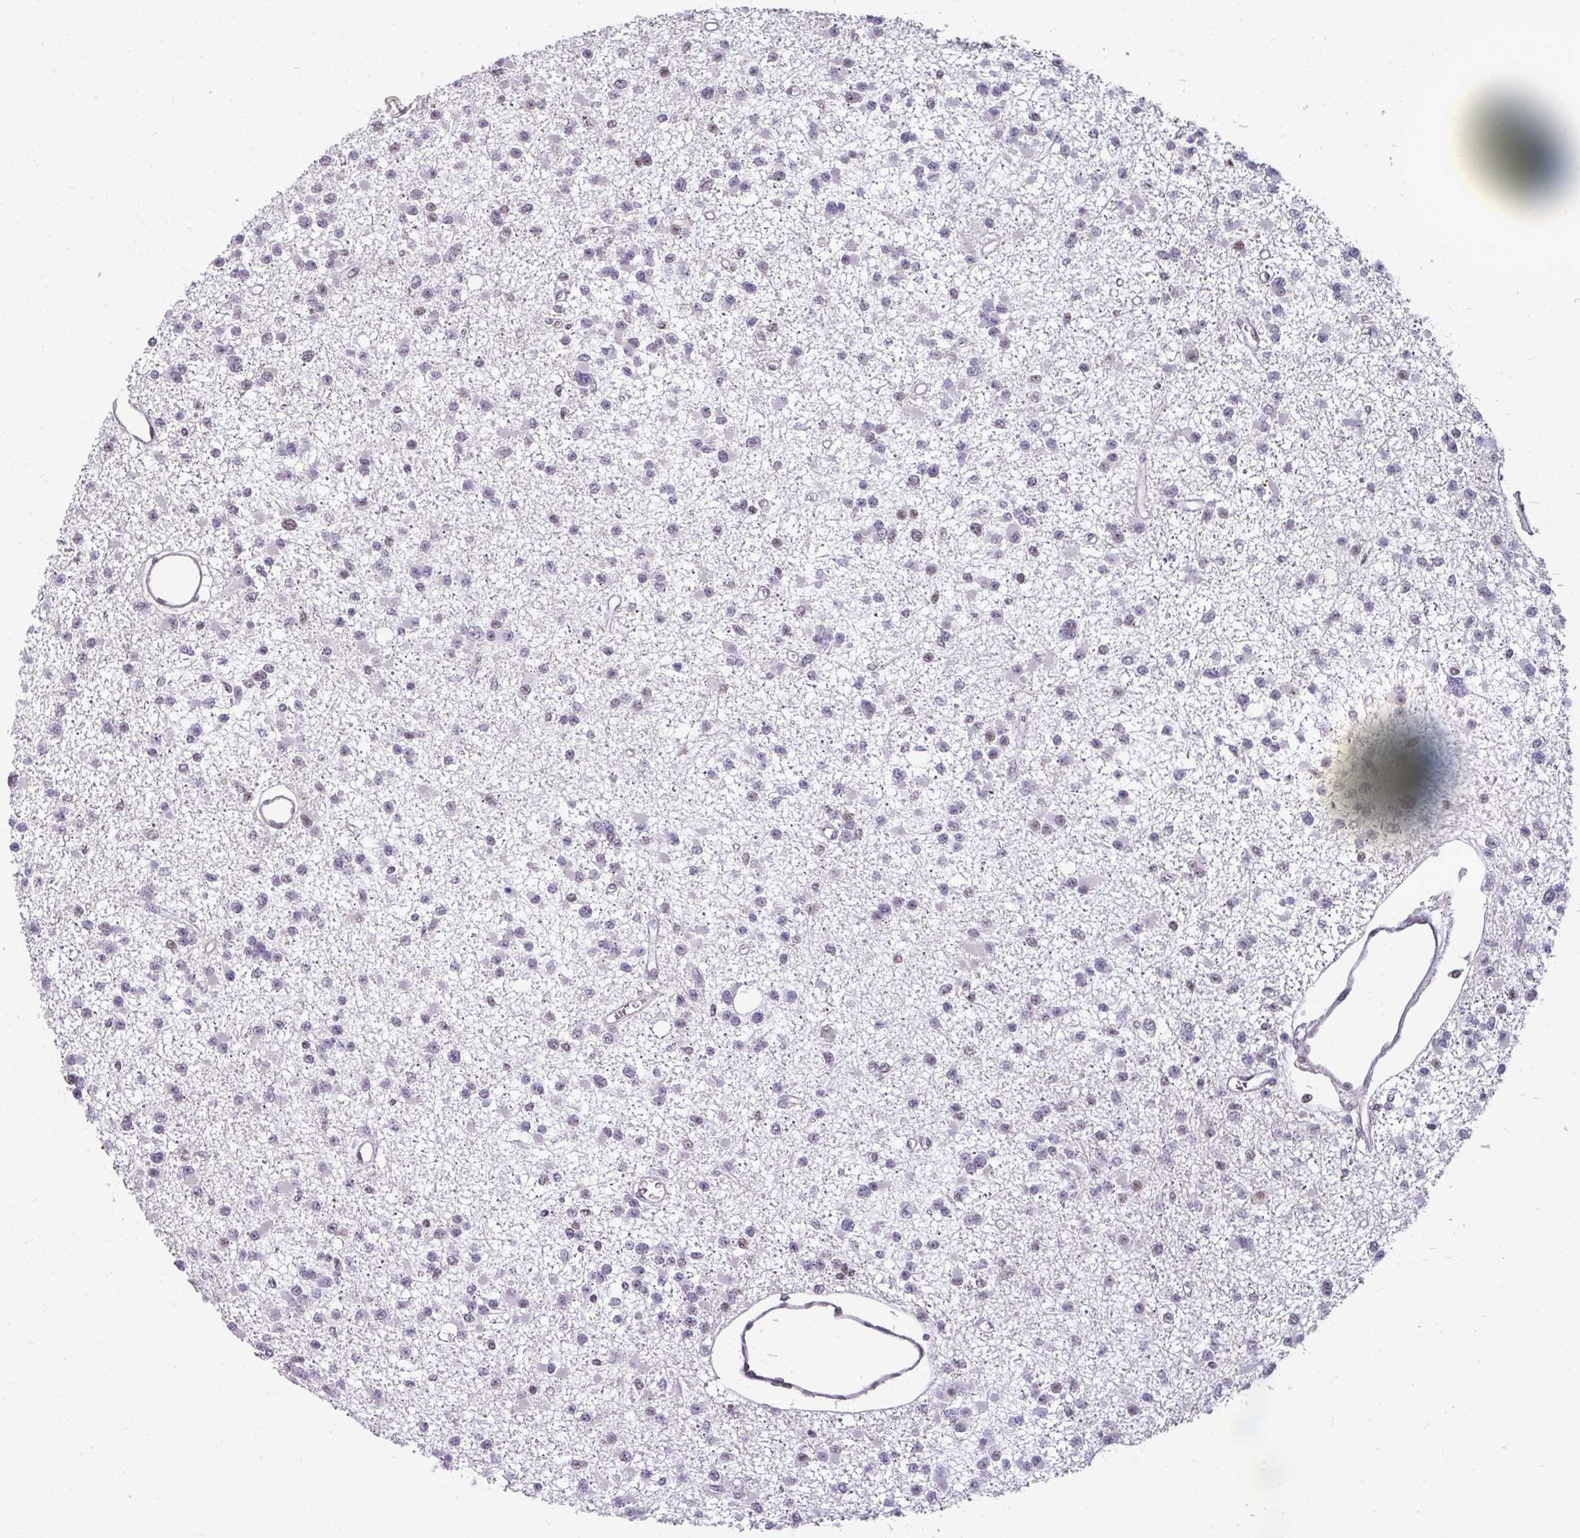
{"staining": {"intensity": "moderate", "quantity": "<25%", "location": "nuclear"}, "tissue": "glioma", "cell_type": "Tumor cells", "image_type": "cancer", "snomed": [{"axis": "morphology", "description": "Glioma, malignant, Low grade"}, {"axis": "topography", "description": "Brain"}], "caption": "Immunohistochemistry micrograph of malignant glioma (low-grade) stained for a protein (brown), which shows low levels of moderate nuclear positivity in approximately <25% of tumor cells.", "gene": "RAD50", "patient": {"sex": "female", "age": 22}}